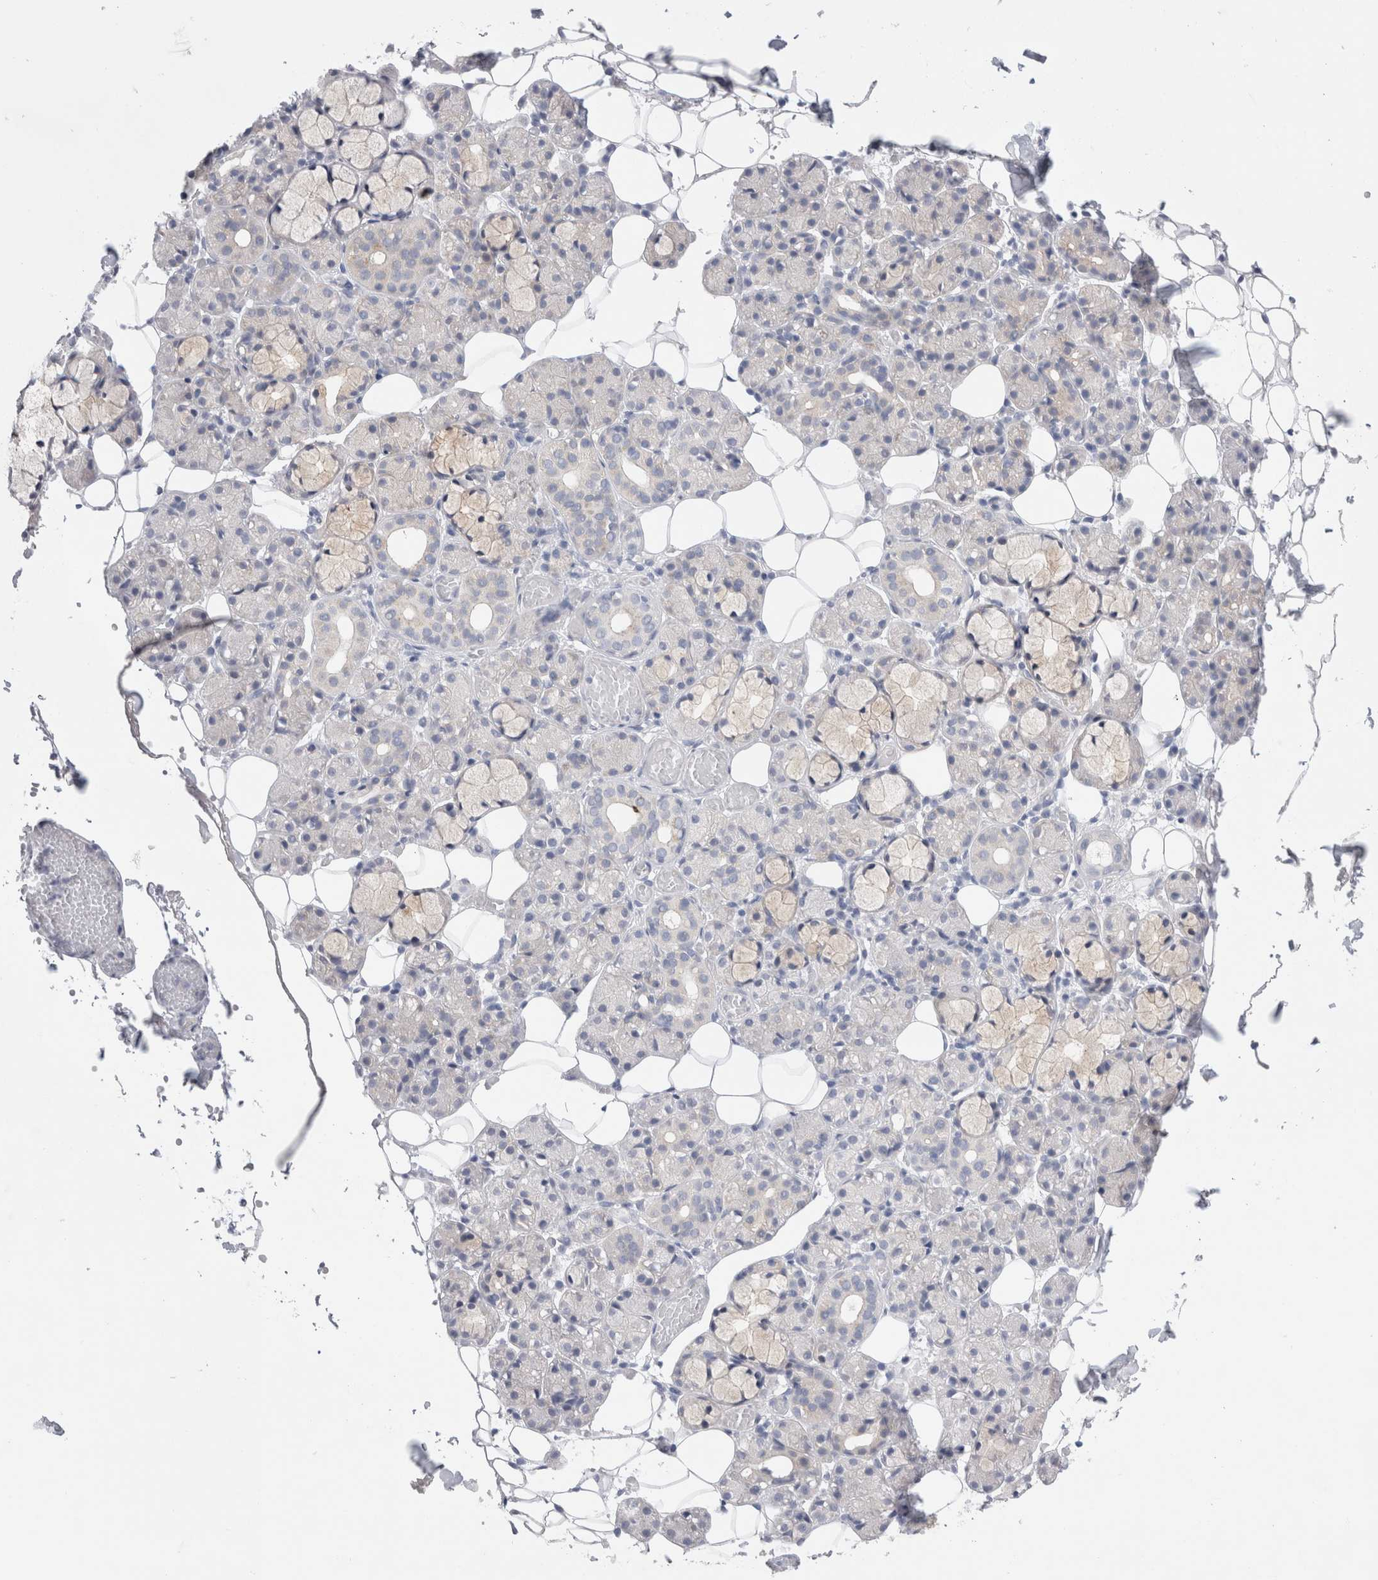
{"staining": {"intensity": "moderate", "quantity": "<25%", "location": "cytoplasmic/membranous"}, "tissue": "salivary gland", "cell_type": "Glandular cells", "image_type": "normal", "snomed": [{"axis": "morphology", "description": "Normal tissue, NOS"}, {"axis": "topography", "description": "Salivary gland"}], "caption": "Immunohistochemical staining of normal salivary gland demonstrates low levels of moderate cytoplasmic/membranous staining in about <25% of glandular cells. (DAB (3,3'-diaminobenzidine) = brown stain, brightfield microscopy at high magnification).", "gene": "WIPF2", "patient": {"sex": "male", "age": 63}}